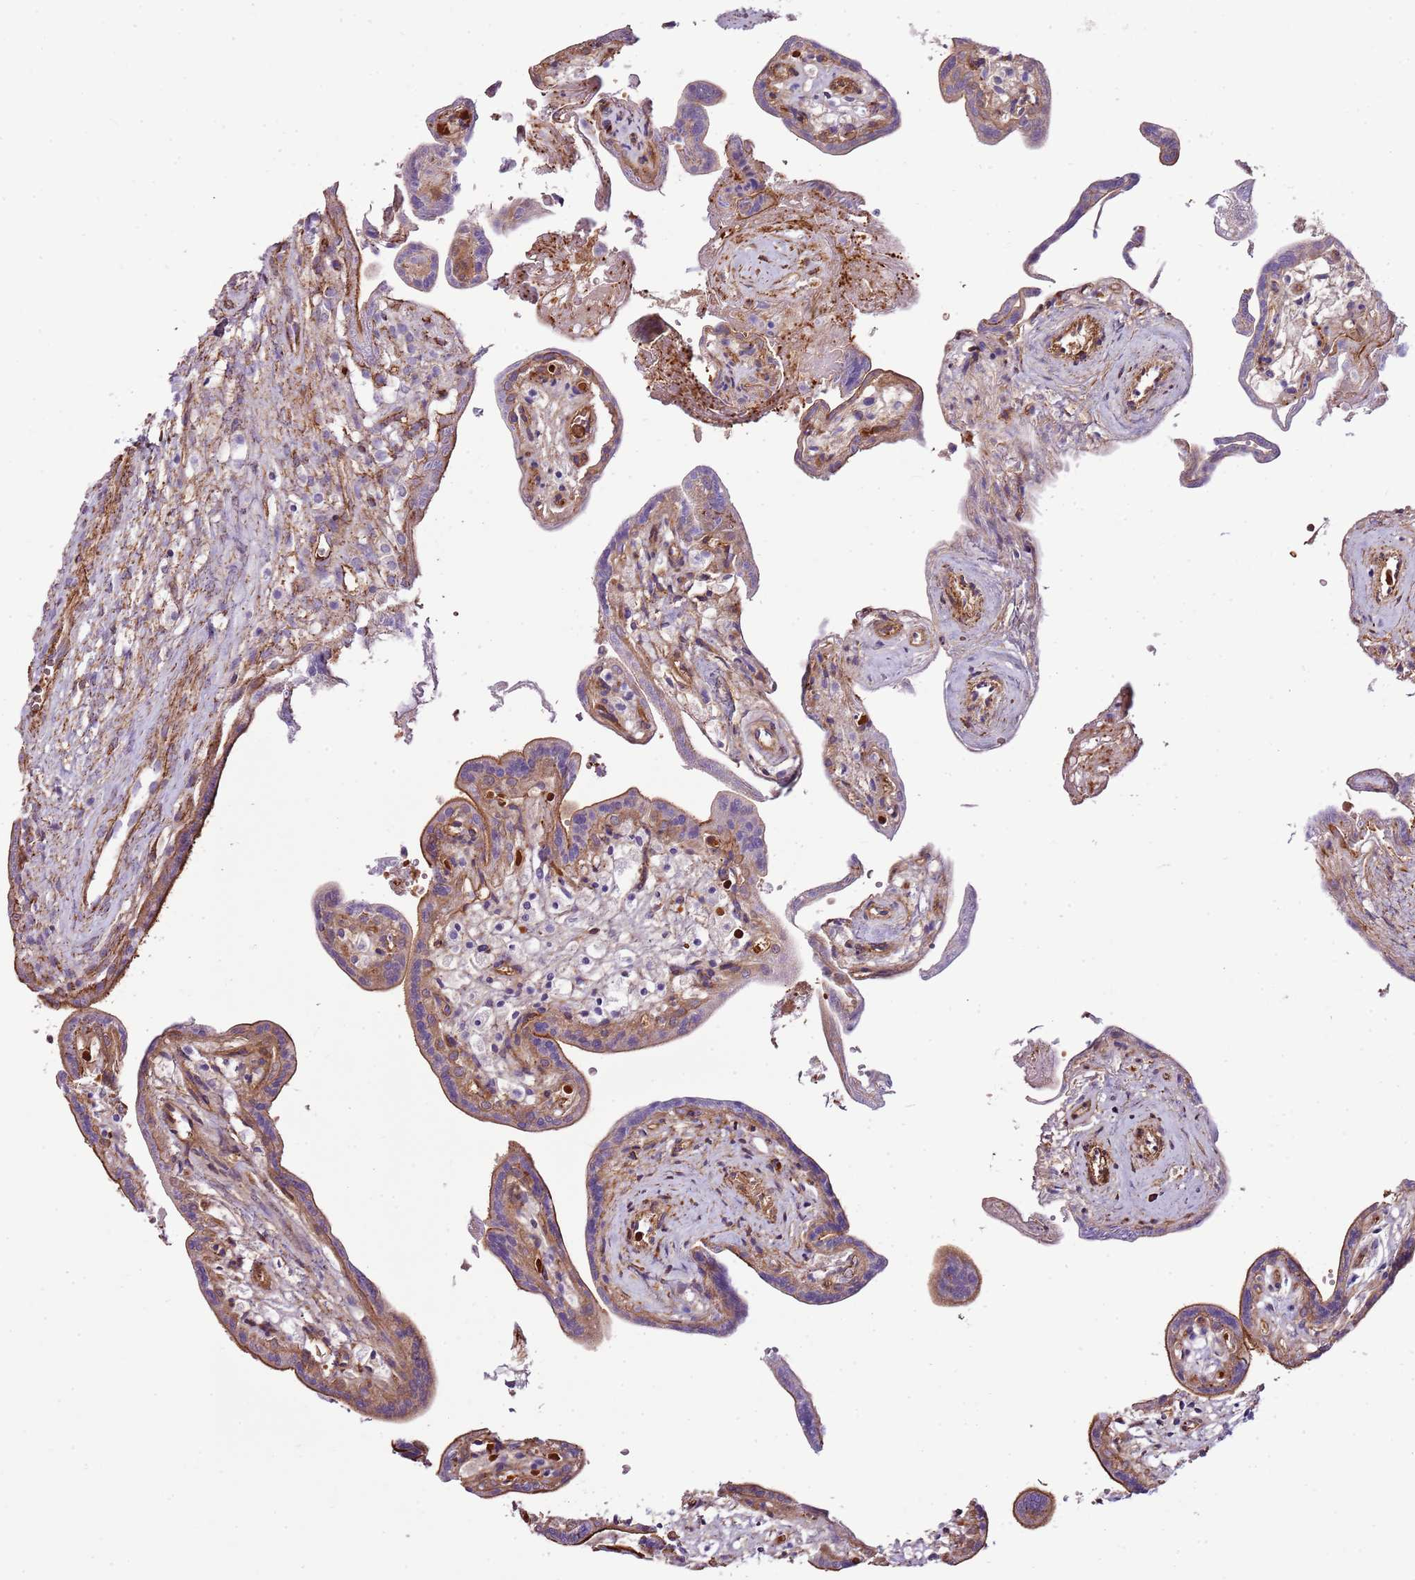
{"staining": {"intensity": "moderate", "quantity": ">75%", "location": "cytoplasmic/membranous"}, "tissue": "placenta", "cell_type": "Trophoblastic cells", "image_type": "normal", "snomed": [{"axis": "morphology", "description": "Normal tissue, NOS"}, {"axis": "topography", "description": "Placenta"}], "caption": "Benign placenta was stained to show a protein in brown. There is medium levels of moderate cytoplasmic/membranous positivity in about >75% of trophoblastic cells. The protein is shown in brown color, while the nuclei are stained blue.", "gene": "GFRAL", "patient": {"sex": "female", "age": 37}}